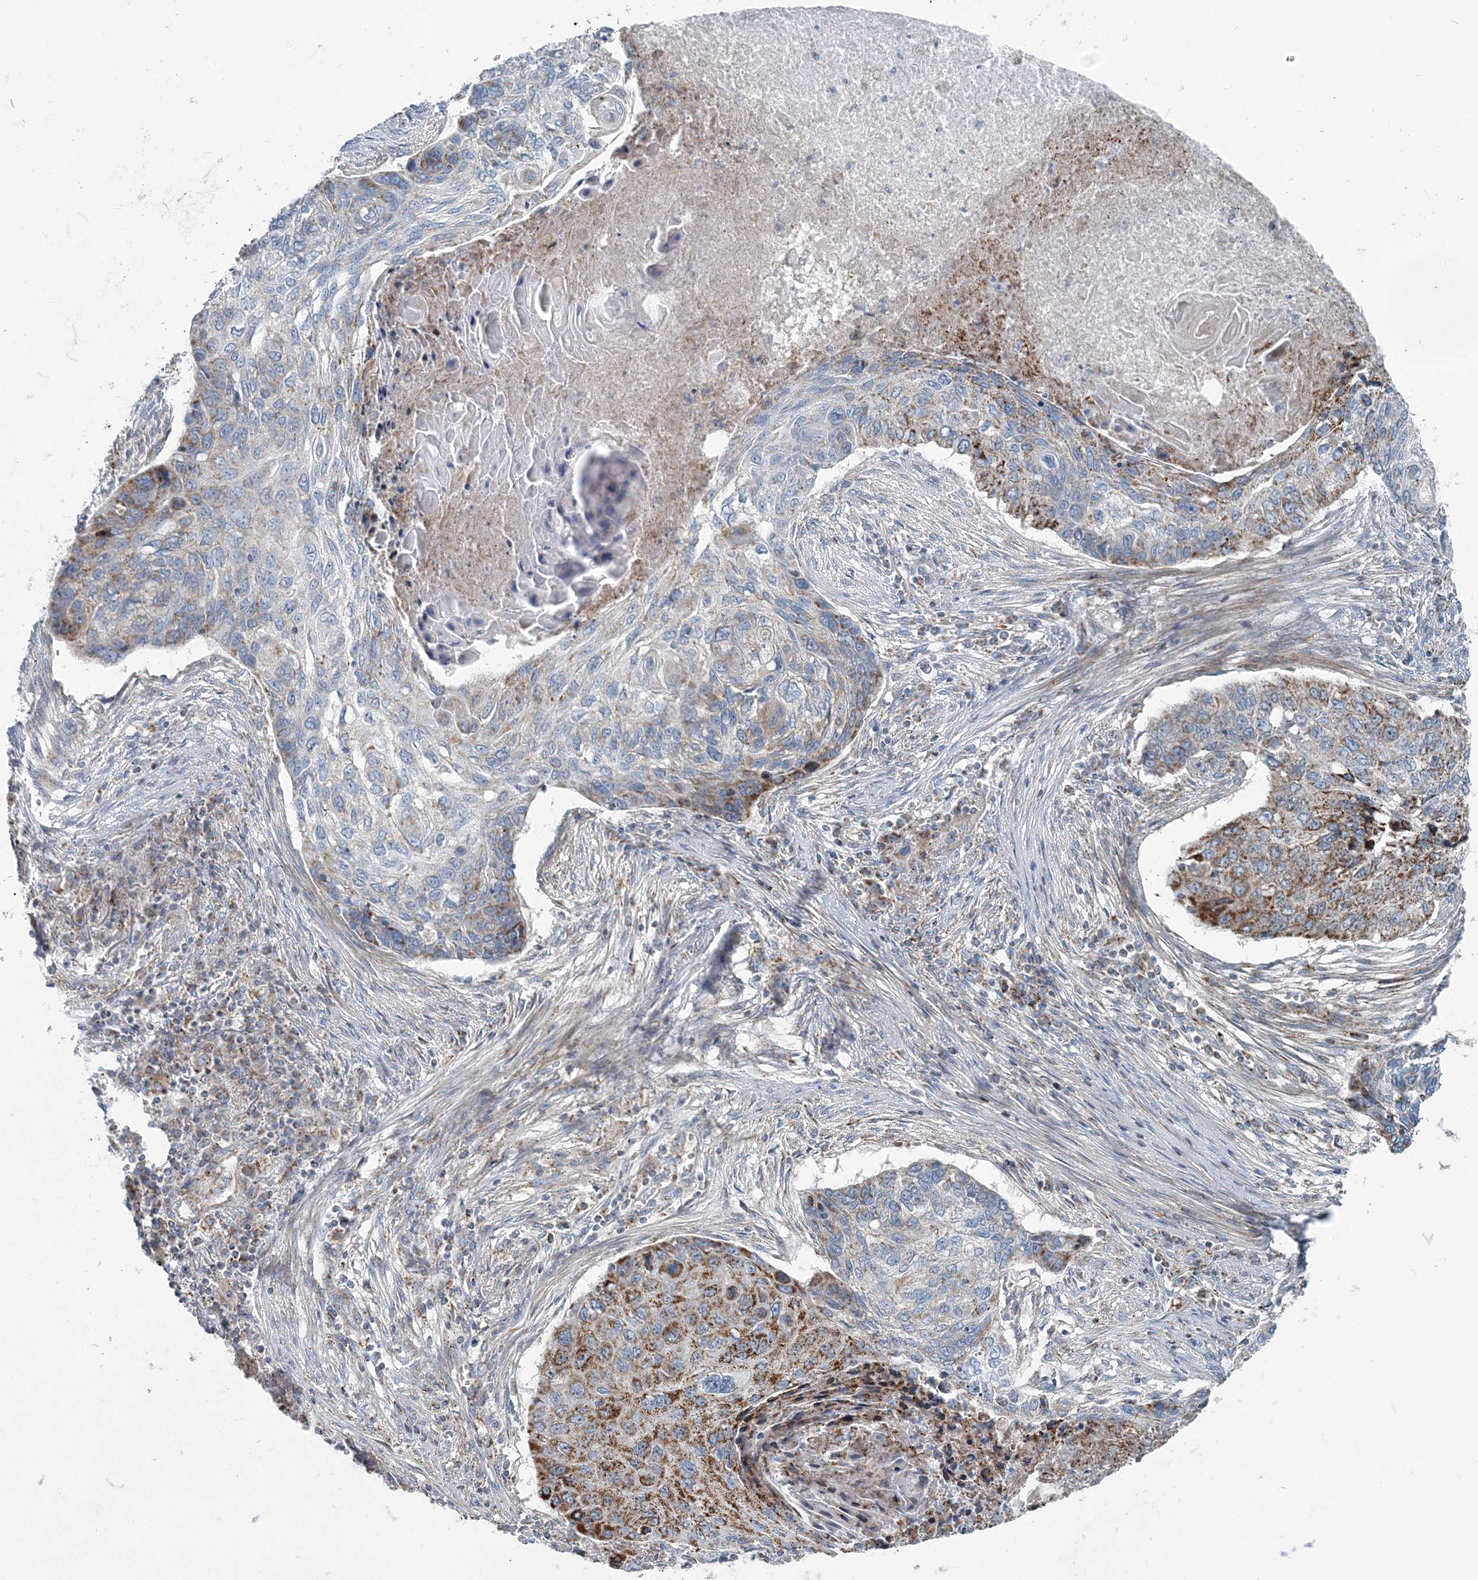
{"staining": {"intensity": "moderate", "quantity": "25%-75%", "location": "cytoplasmic/membranous"}, "tissue": "lung cancer", "cell_type": "Tumor cells", "image_type": "cancer", "snomed": [{"axis": "morphology", "description": "Squamous cell carcinoma, NOS"}, {"axis": "topography", "description": "Lung"}], "caption": "Lung squamous cell carcinoma was stained to show a protein in brown. There is medium levels of moderate cytoplasmic/membranous staining in approximately 25%-75% of tumor cells.", "gene": "INTU", "patient": {"sex": "female", "age": 63}}